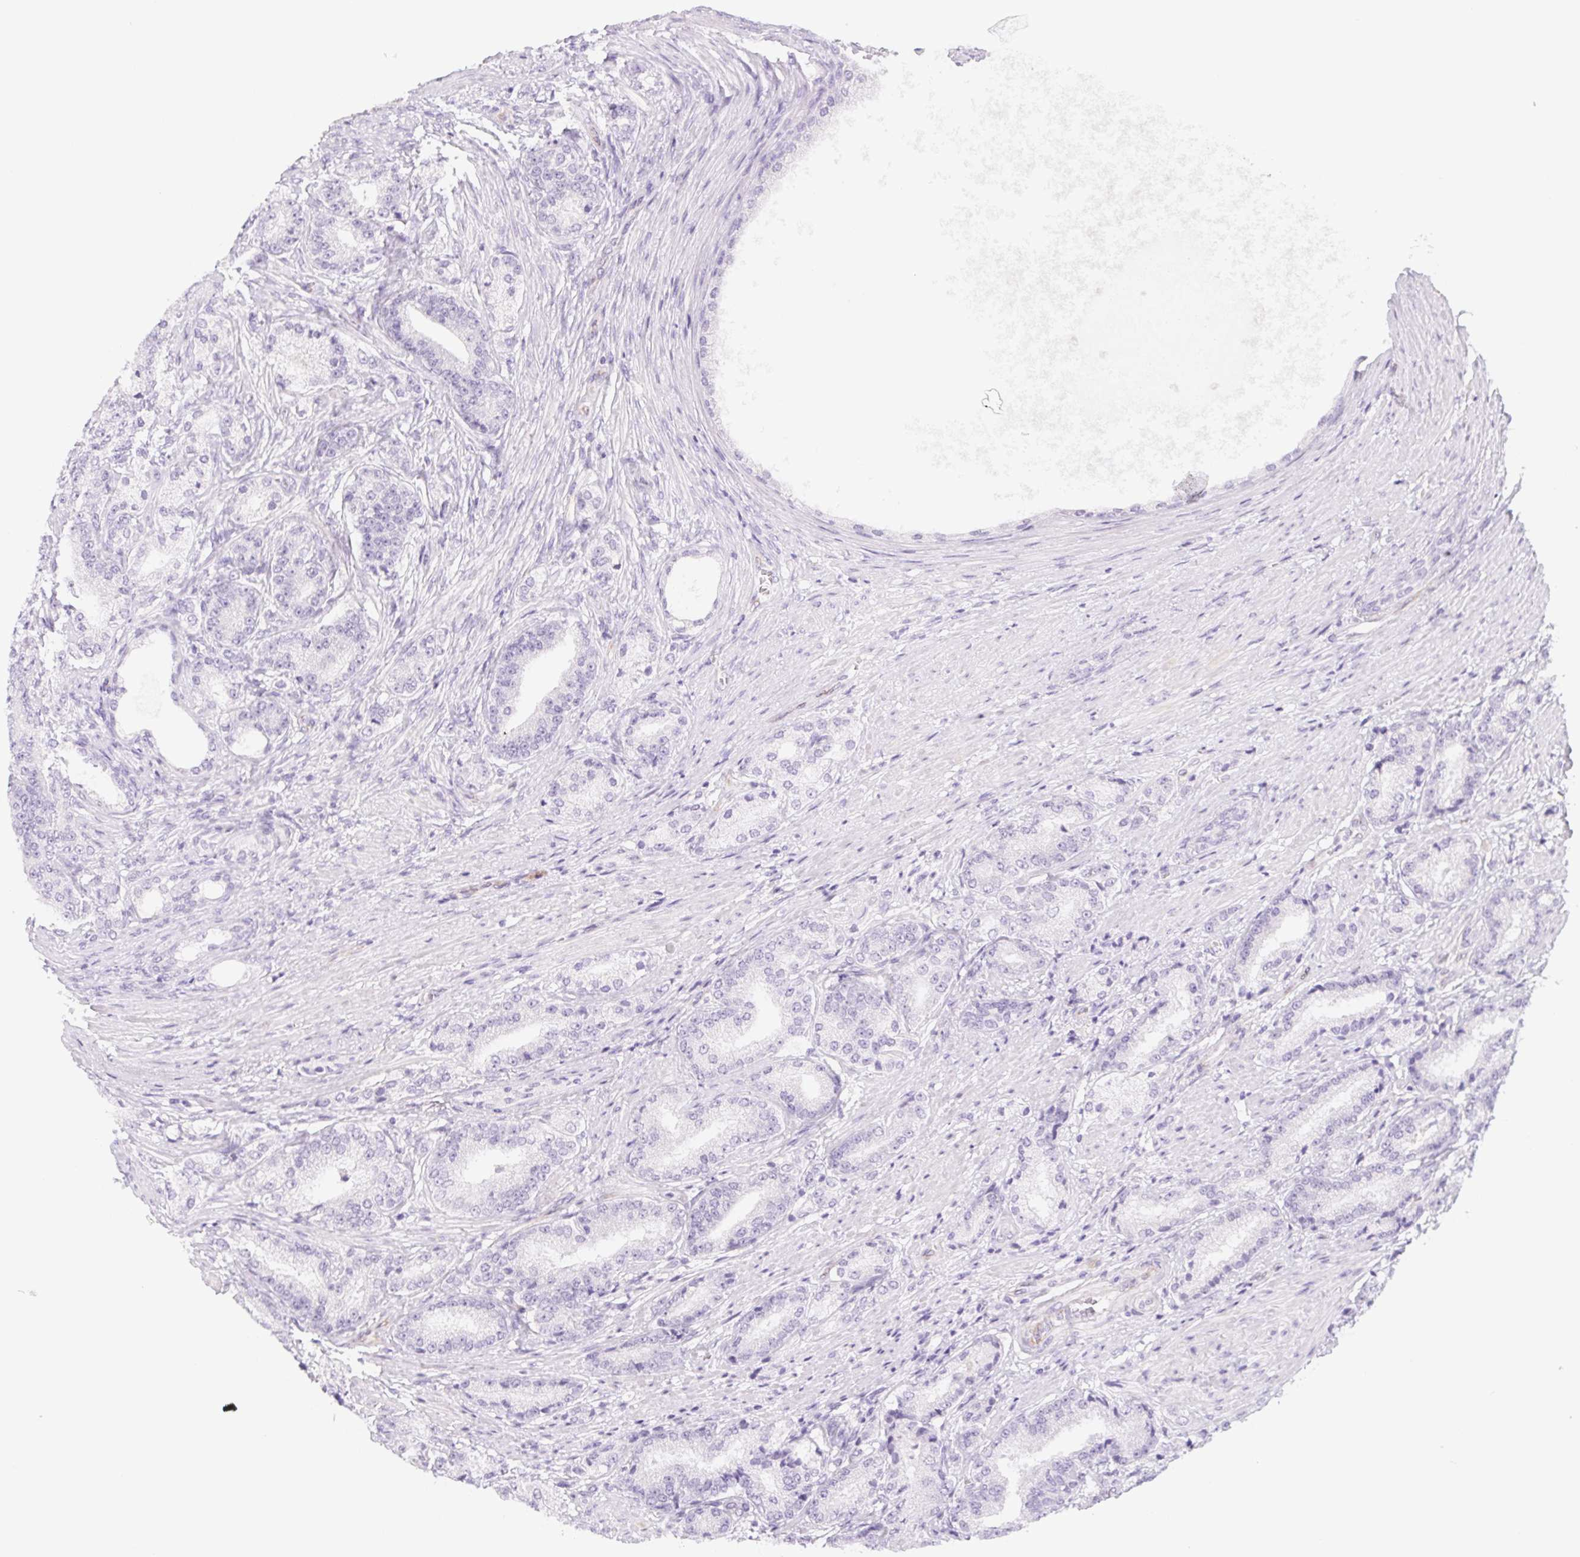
{"staining": {"intensity": "negative", "quantity": "none", "location": "none"}, "tissue": "prostate cancer", "cell_type": "Tumor cells", "image_type": "cancer", "snomed": [{"axis": "morphology", "description": "Adenocarcinoma, High grade"}, {"axis": "topography", "description": "Prostate and seminal vesicle, NOS"}], "caption": "The immunohistochemistry (IHC) micrograph has no significant staining in tumor cells of adenocarcinoma (high-grade) (prostate) tissue.", "gene": "CYP21A2", "patient": {"sex": "male", "age": 61}}